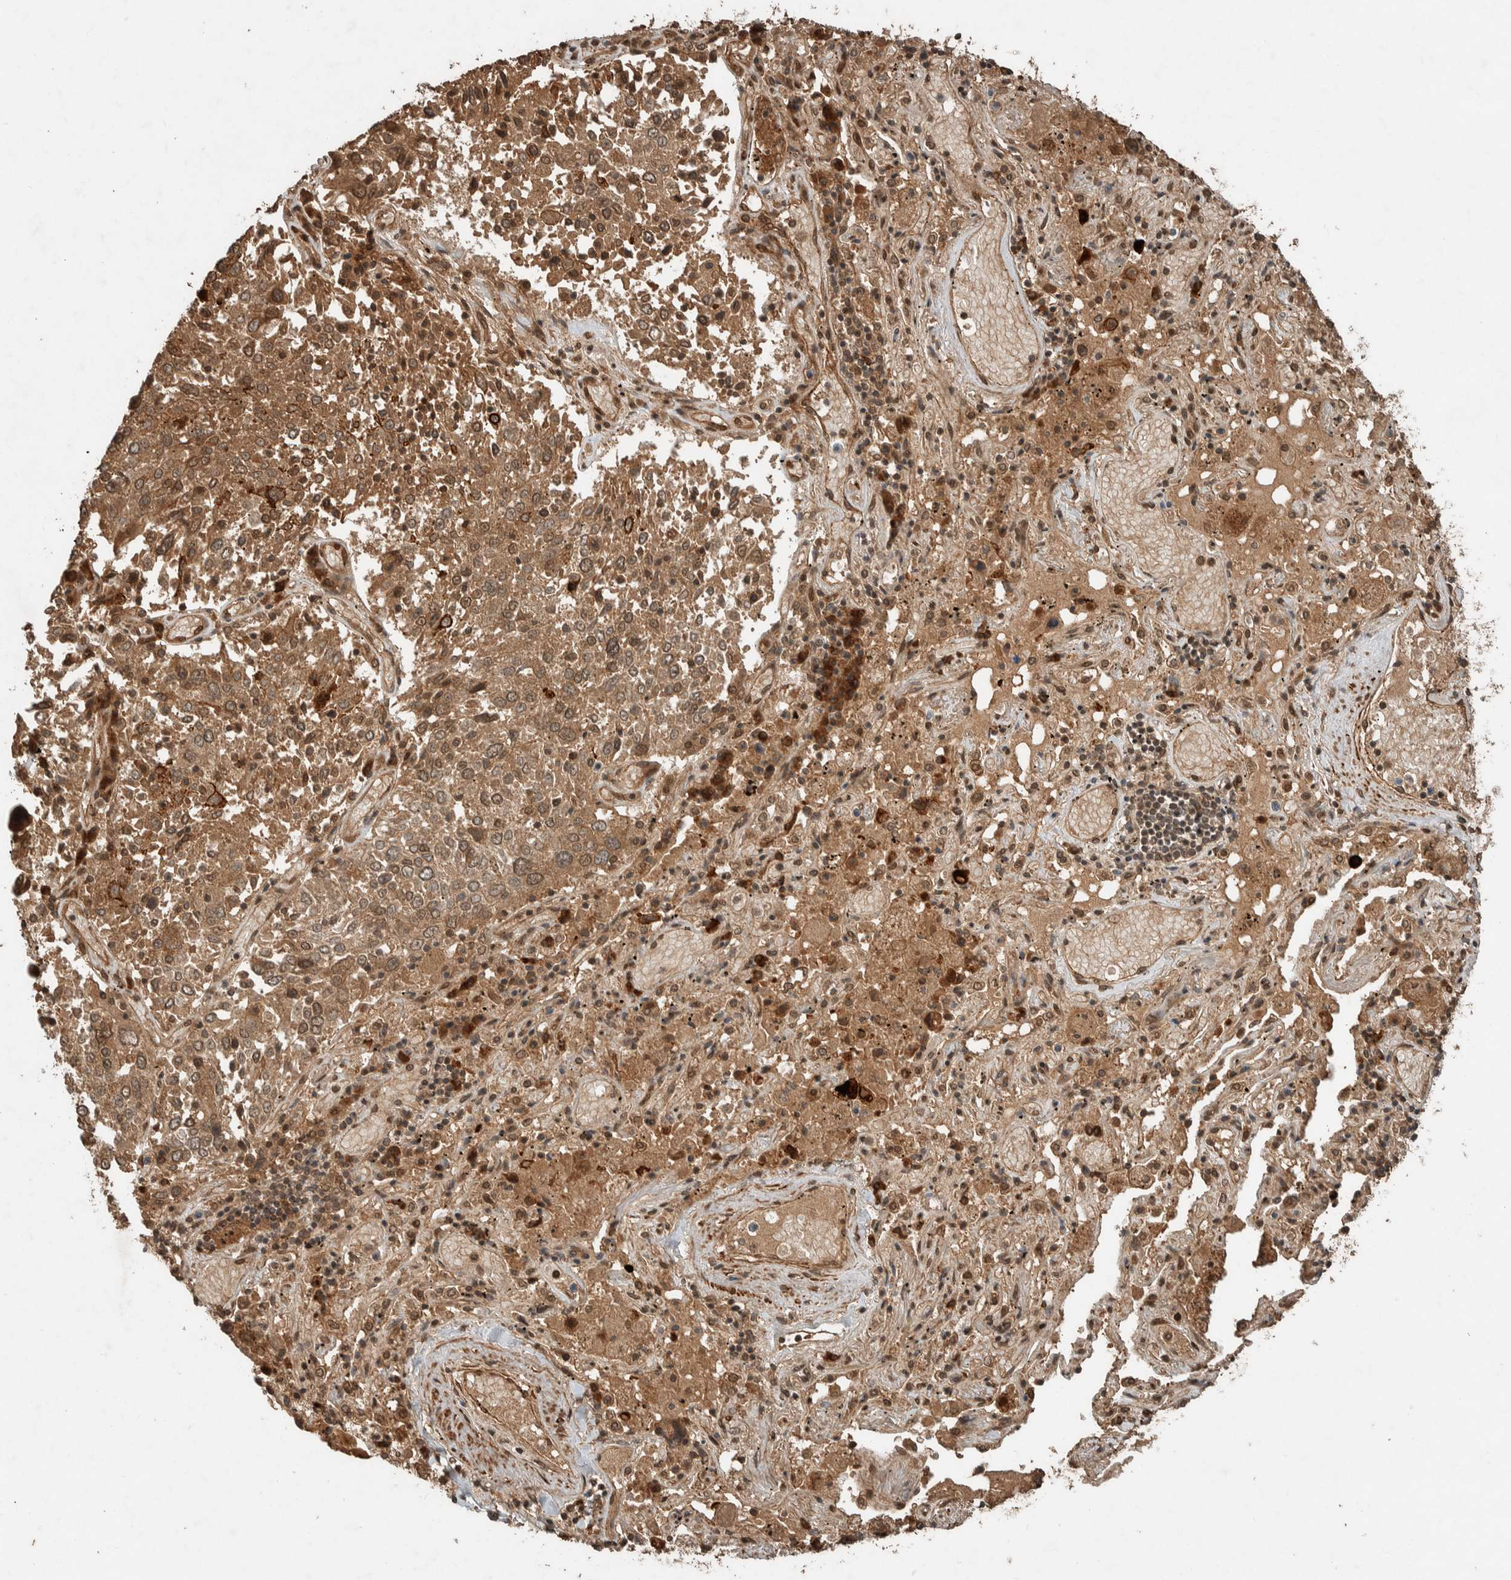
{"staining": {"intensity": "moderate", "quantity": ">75%", "location": "cytoplasmic/membranous"}, "tissue": "lung cancer", "cell_type": "Tumor cells", "image_type": "cancer", "snomed": [{"axis": "morphology", "description": "Squamous cell carcinoma, NOS"}, {"axis": "topography", "description": "Lung"}], "caption": "Human lung cancer (squamous cell carcinoma) stained for a protein (brown) displays moderate cytoplasmic/membranous positive expression in about >75% of tumor cells.", "gene": "CNTROB", "patient": {"sex": "male", "age": 65}}